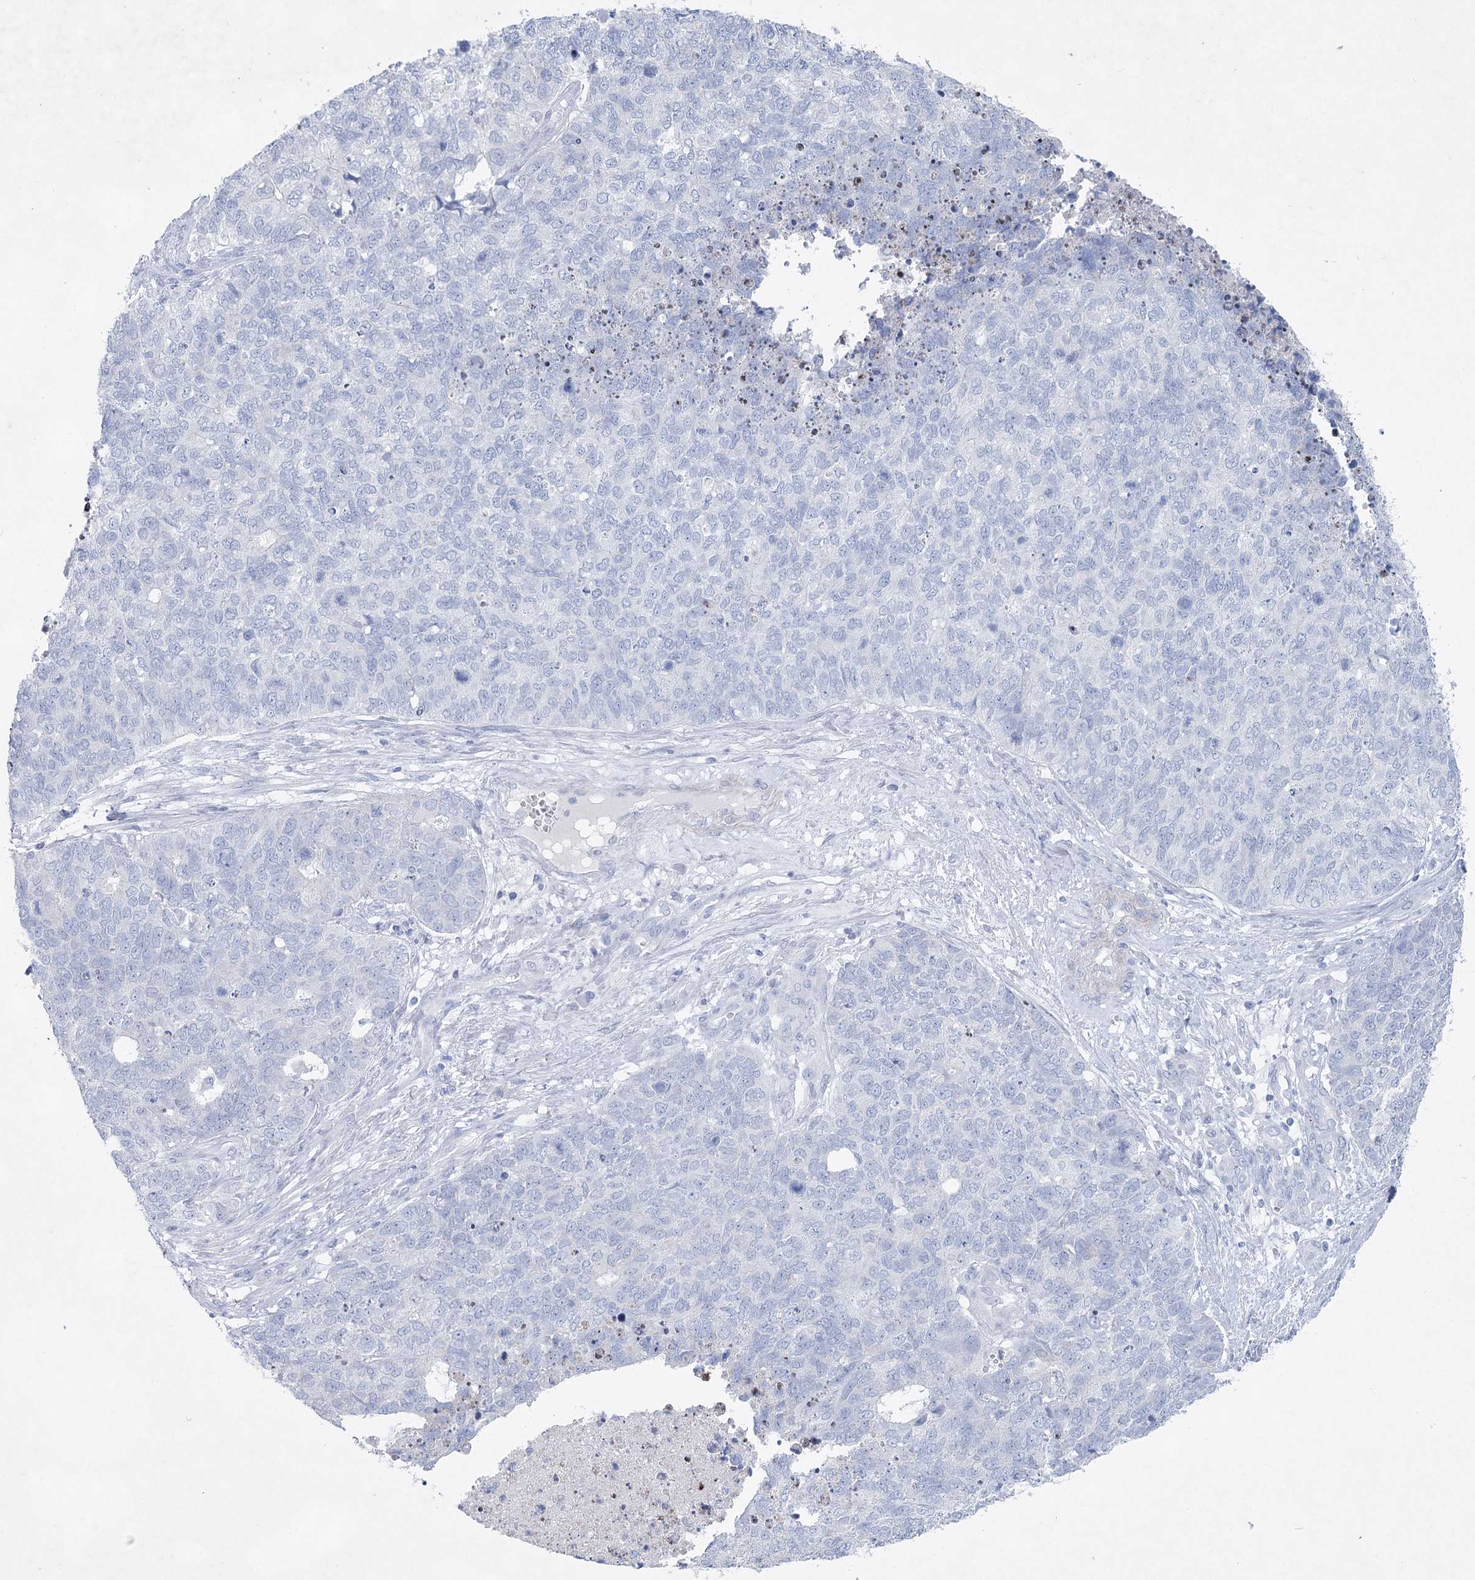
{"staining": {"intensity": "negative", "quantity": "none", "location": "none"}, "tissue": "cervical cancer", "cell_type": "Tumor cells", "image_type": "cancer", "snomed": [{"axis": "morphology", "description": "Squamous cell carcinoma, NOS"}, {"axis": "topography", "description": "Cervix"}], "caption": "This is an immunohistochemistry (IHC) image of human squamous cell carcinoma (cervical). There is no positivity in tumor cells.", "gene": "WDR74", "patient": {"sex": "female", "age": 63}}